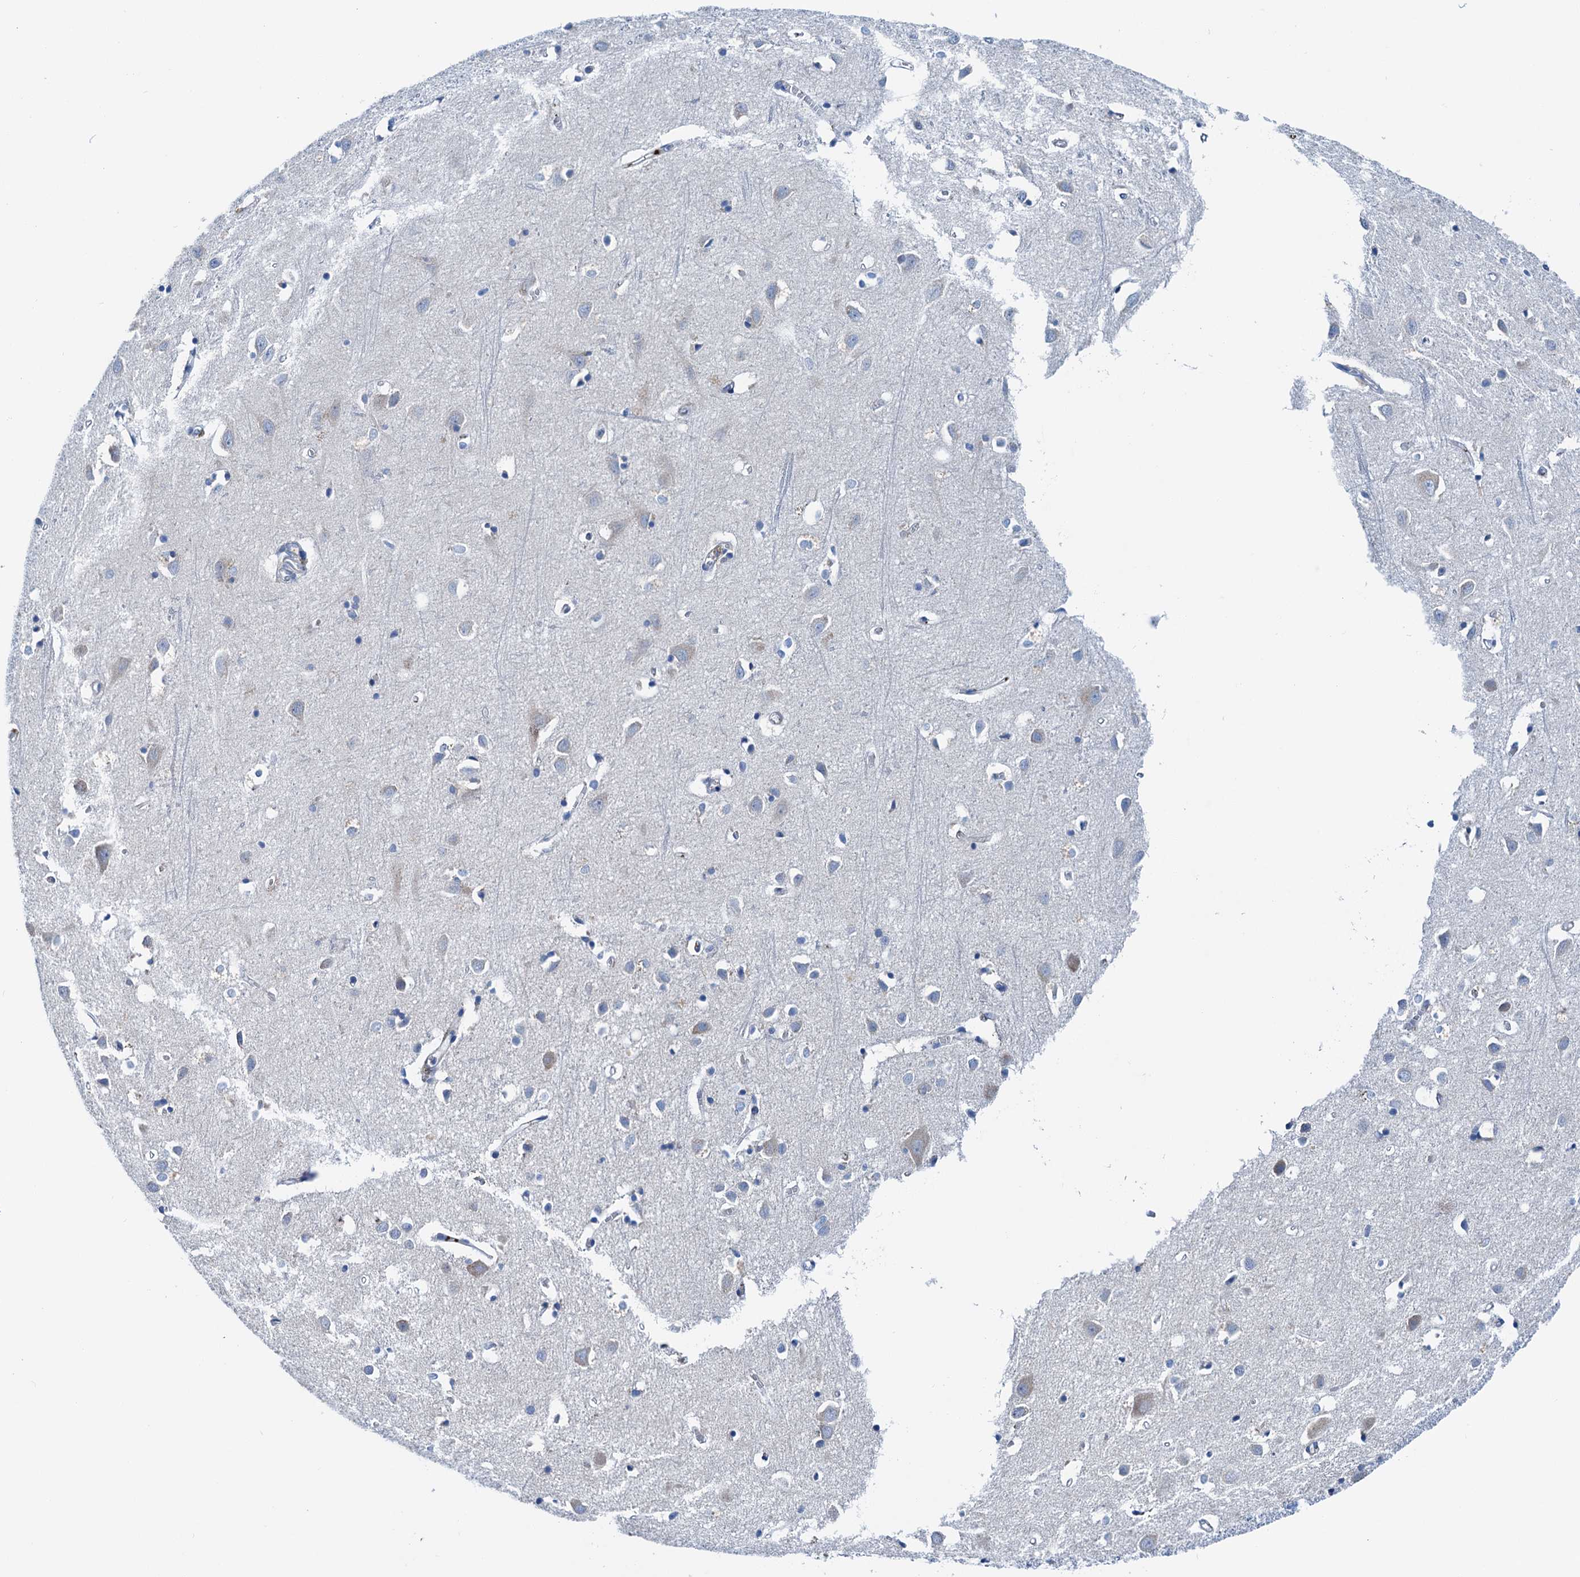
{"staining": {"intensity": "negative", "quantity": "none", "location": "none"}, "tissue": "cerebral cortex", "cell_type": "Endothelial cells", "image_type": "normal", "snomed": [{"axis": "morphology", "description": "Normal tissue, NOS"}, {"axis": "topography", "description": "Cerebral cortex"}], "caption": "DAB (3,3'-diaminobenzidine) immunohistochemical staining of normal cerebral cortex demonstrates no significant positivity in endothelial cells. (Stains: DAB (3,3'-diaminobenzidine) immunohistochemistry with hematoxylin counter stain, Microscopy: brightfield microscopy at high magnification).", "gene": "KNDC1", "patient": {"sex": "female", "age": 64}}